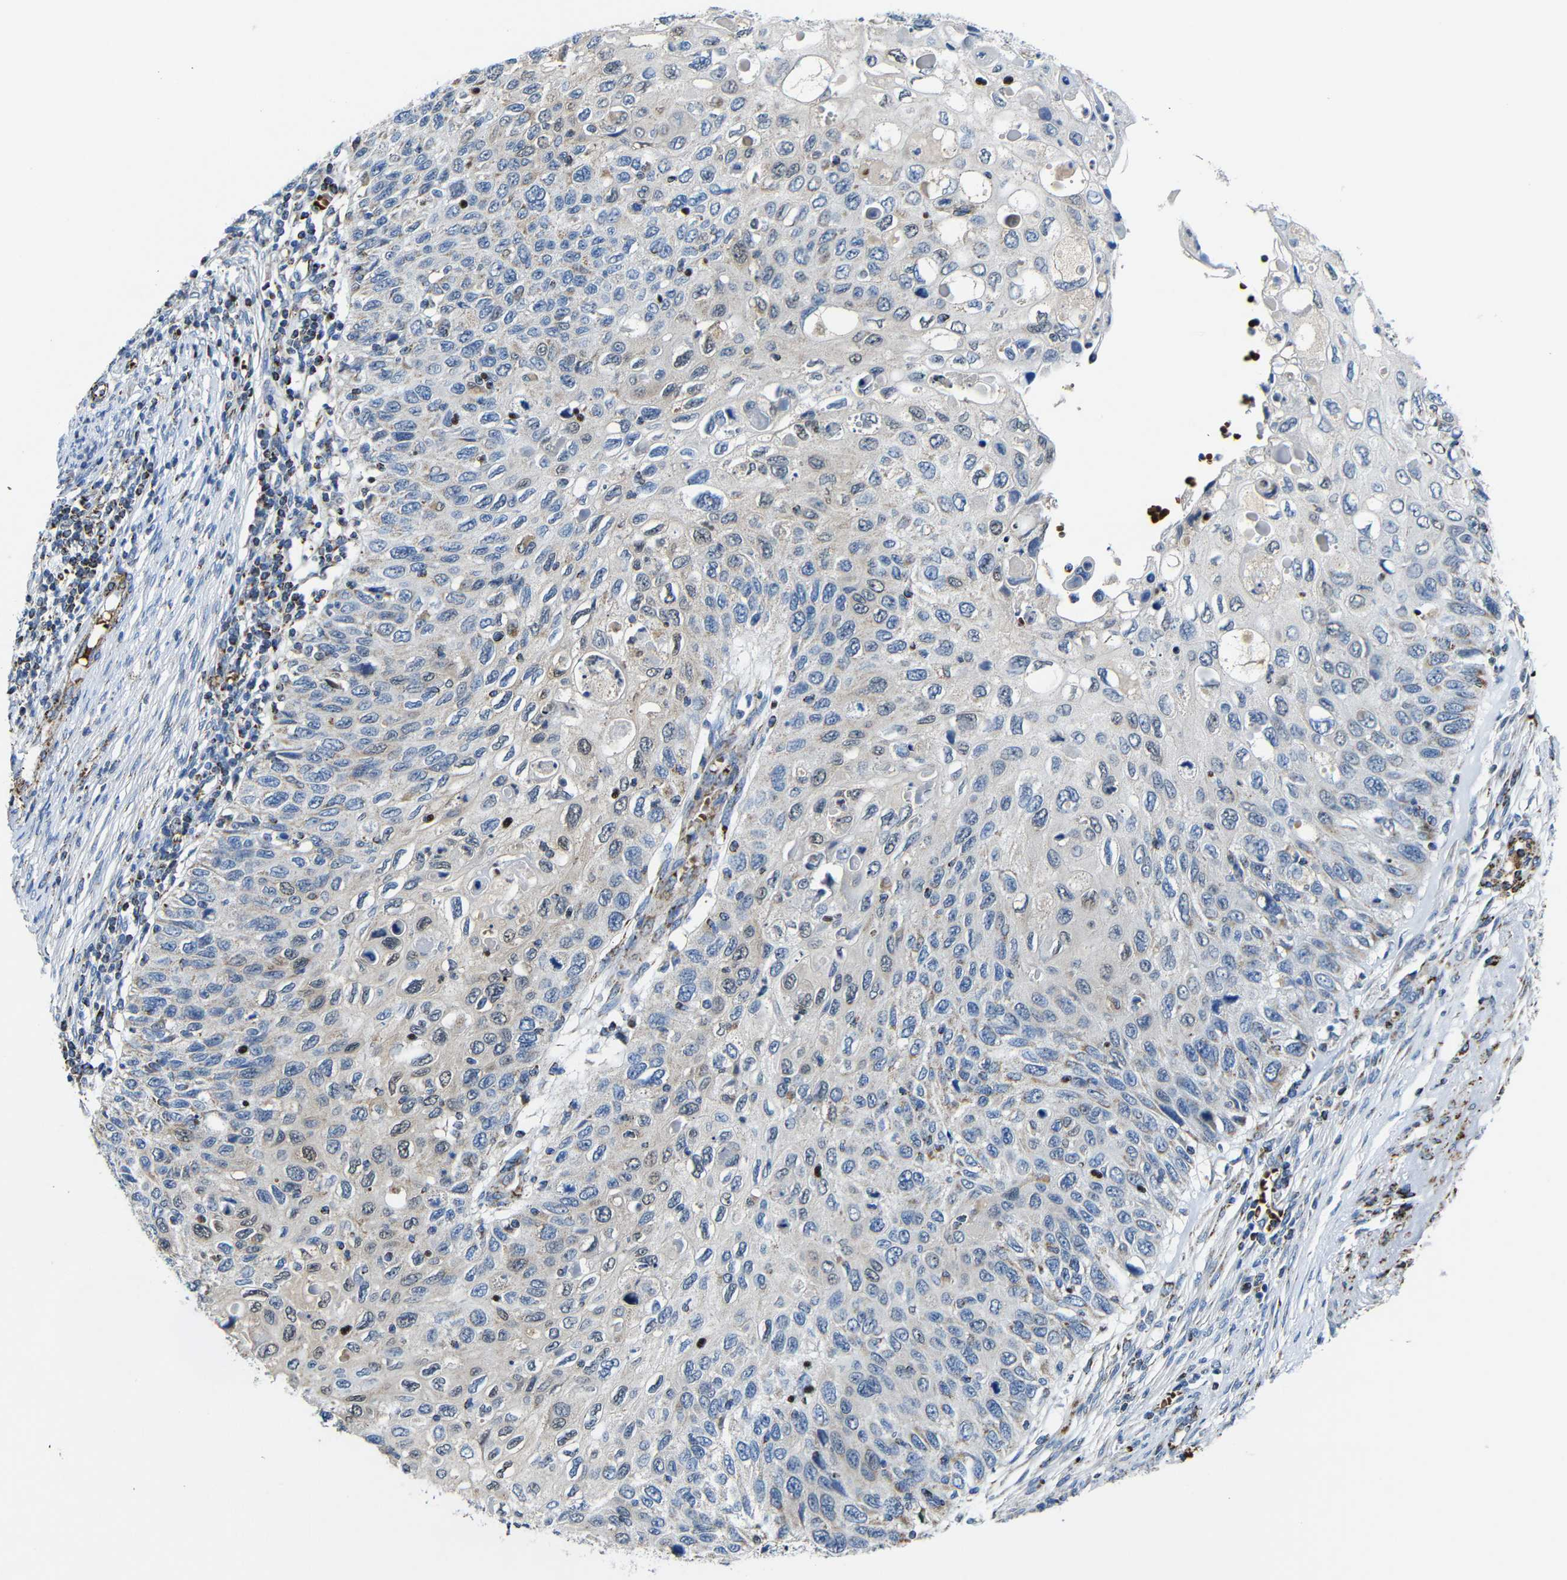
{"staining": {"intensity": "weak", "quantity": "<25%", "location": "nuclear"}, "tissue": "cervical cancer", "cell_type": "Tumor cells", "image_type": "cancer", "snomed": [{"axis": "morphology", "description": "Squamous cell carcinoma, NOS"}, {"axis": "topography", "description": "Cervix"}], "caption": "The image shows no staining of tumor cells in cervical cancer (squamous cell carcinoma).", "gene": "CA5B", "patient": {"sex": "female", "age": 70}}